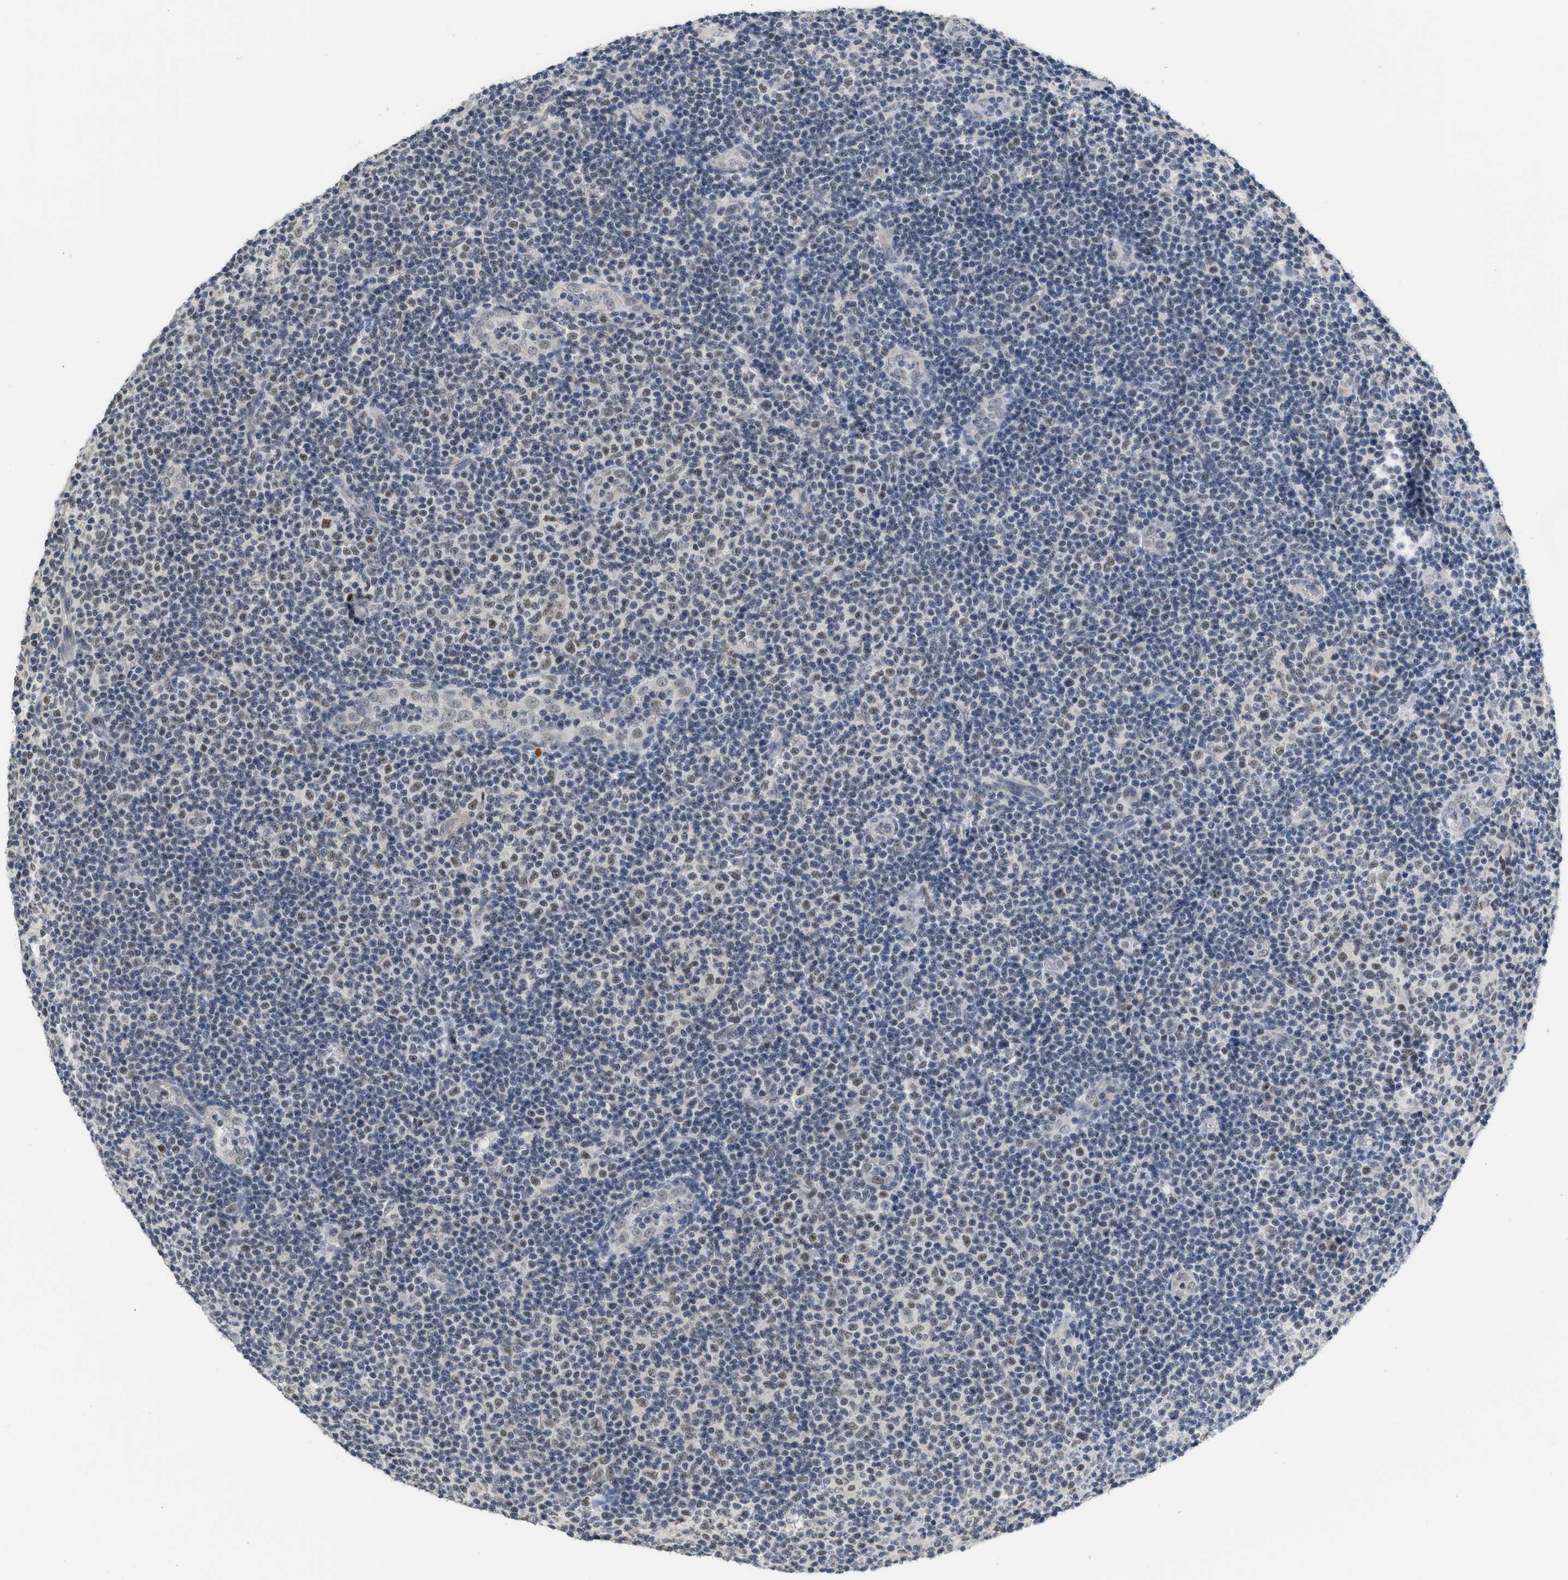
{"staining": {"intensity": "moderate", "quantity": "<25%", "location": "nuclear"}, "tissue": "lymphoma", "cell_type": "Tumor cells", "image_type": "cancer", "snomed": [{"axis": "morphology", "description": "Malignant lymphoma, non-Hodgkin's type, Low grade"}, {"axis": "topography", "description": "Lymph node"}], "caption": "High-power microscopy captured an immunohistochemistry (IHC) histopathology image of lymphoma, revealing moderate nuclear positivity in about <25% of tumor cells.", "gene": "TERF2IP", "patient": {"sex": "male", "age": 83}}